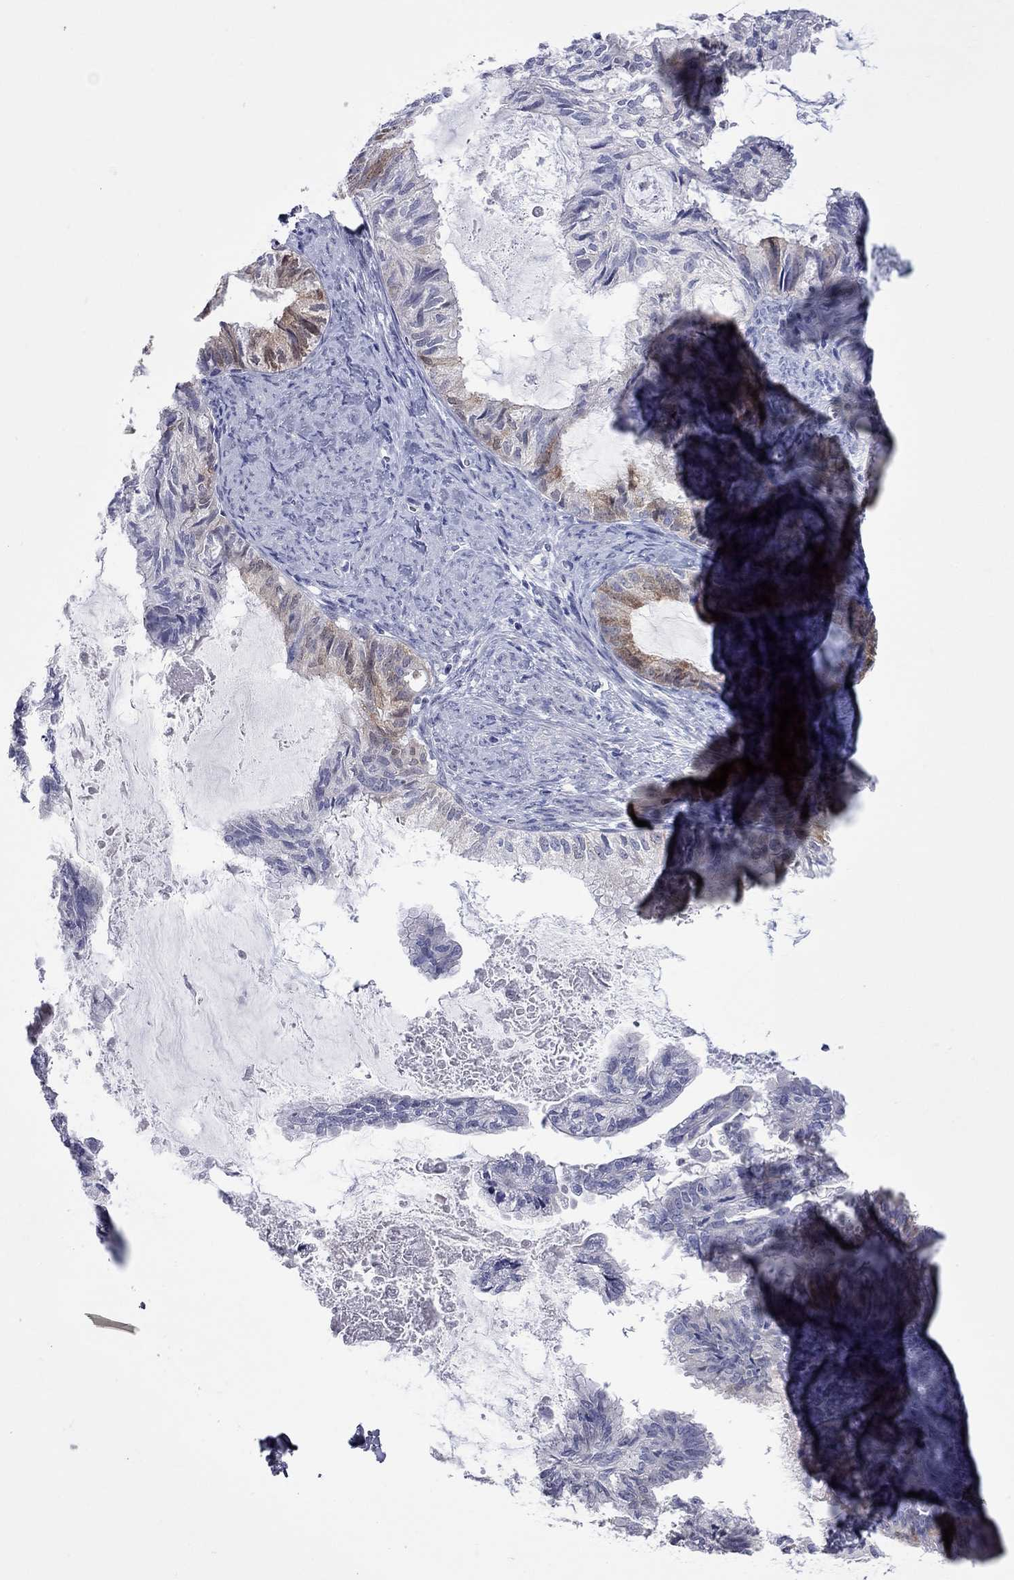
{"staining": {"intensity": "moderate", "quantity": "25%-75%", "location": "cytoplasmic/membranous"}, "tissue": "endometrial cancer", "cell_type": "Tumor cells", "image_type": "cancer", "snomed": [{"axis": "morphology", "description": "Adenocarcinoma, NOS"}, {"axis": "topography", "description": "Endometrium"}], "caption": "This histopathology image shows immunohistochemistry staining of human endometrial cancer, with medium moderate cytoplasmic/membranous positivity in about 25%-75% of tumor cells.", "gene": "CTNNBIP1", "patient": {"sex": "female", "age": 86}}